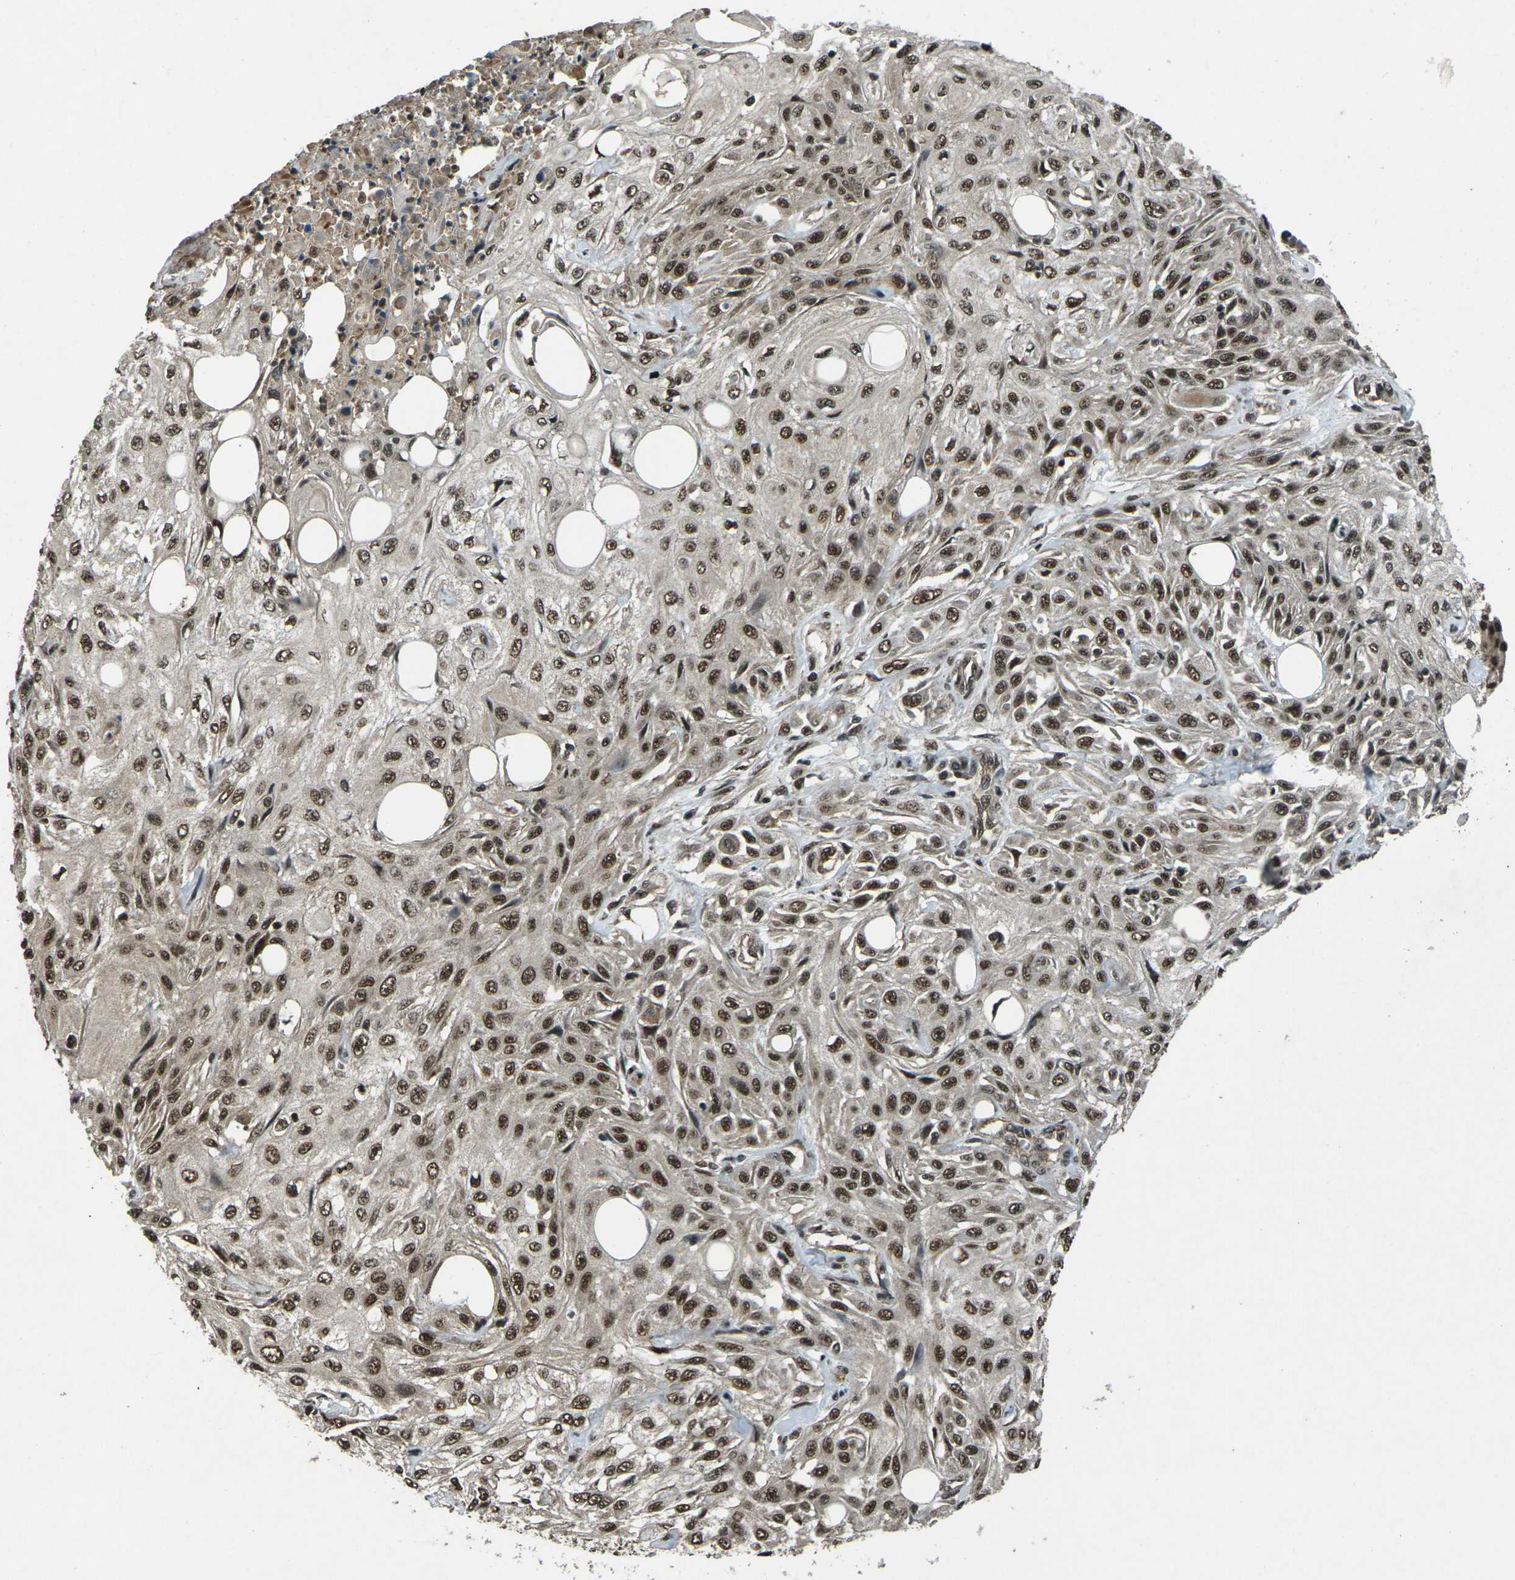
{"staining": {"intensity": "strong", "quantity": ">75%", "location": "nuclear"}, "tissue": "skin cancer", "cell_type": "Tumor cells", "image_type": "cancer", "snomed": [{"axis": "morphology", "description": "Squamous cell carcinoma, NOS"}, {"axis": "topography", "description": "Skin"}], "caption": "Protein staining displays strong nuclear staining in about >75% of tumor cells in skin squamous cell carcinoma. (Stains: DAB (3,3'-diaminobenzidine) in brown, nuclei in blue, Microscopy: brightfield microscopy at high magnification).", "gene": "NR4A2", "patient": {"sex": "male", "age": 75}}